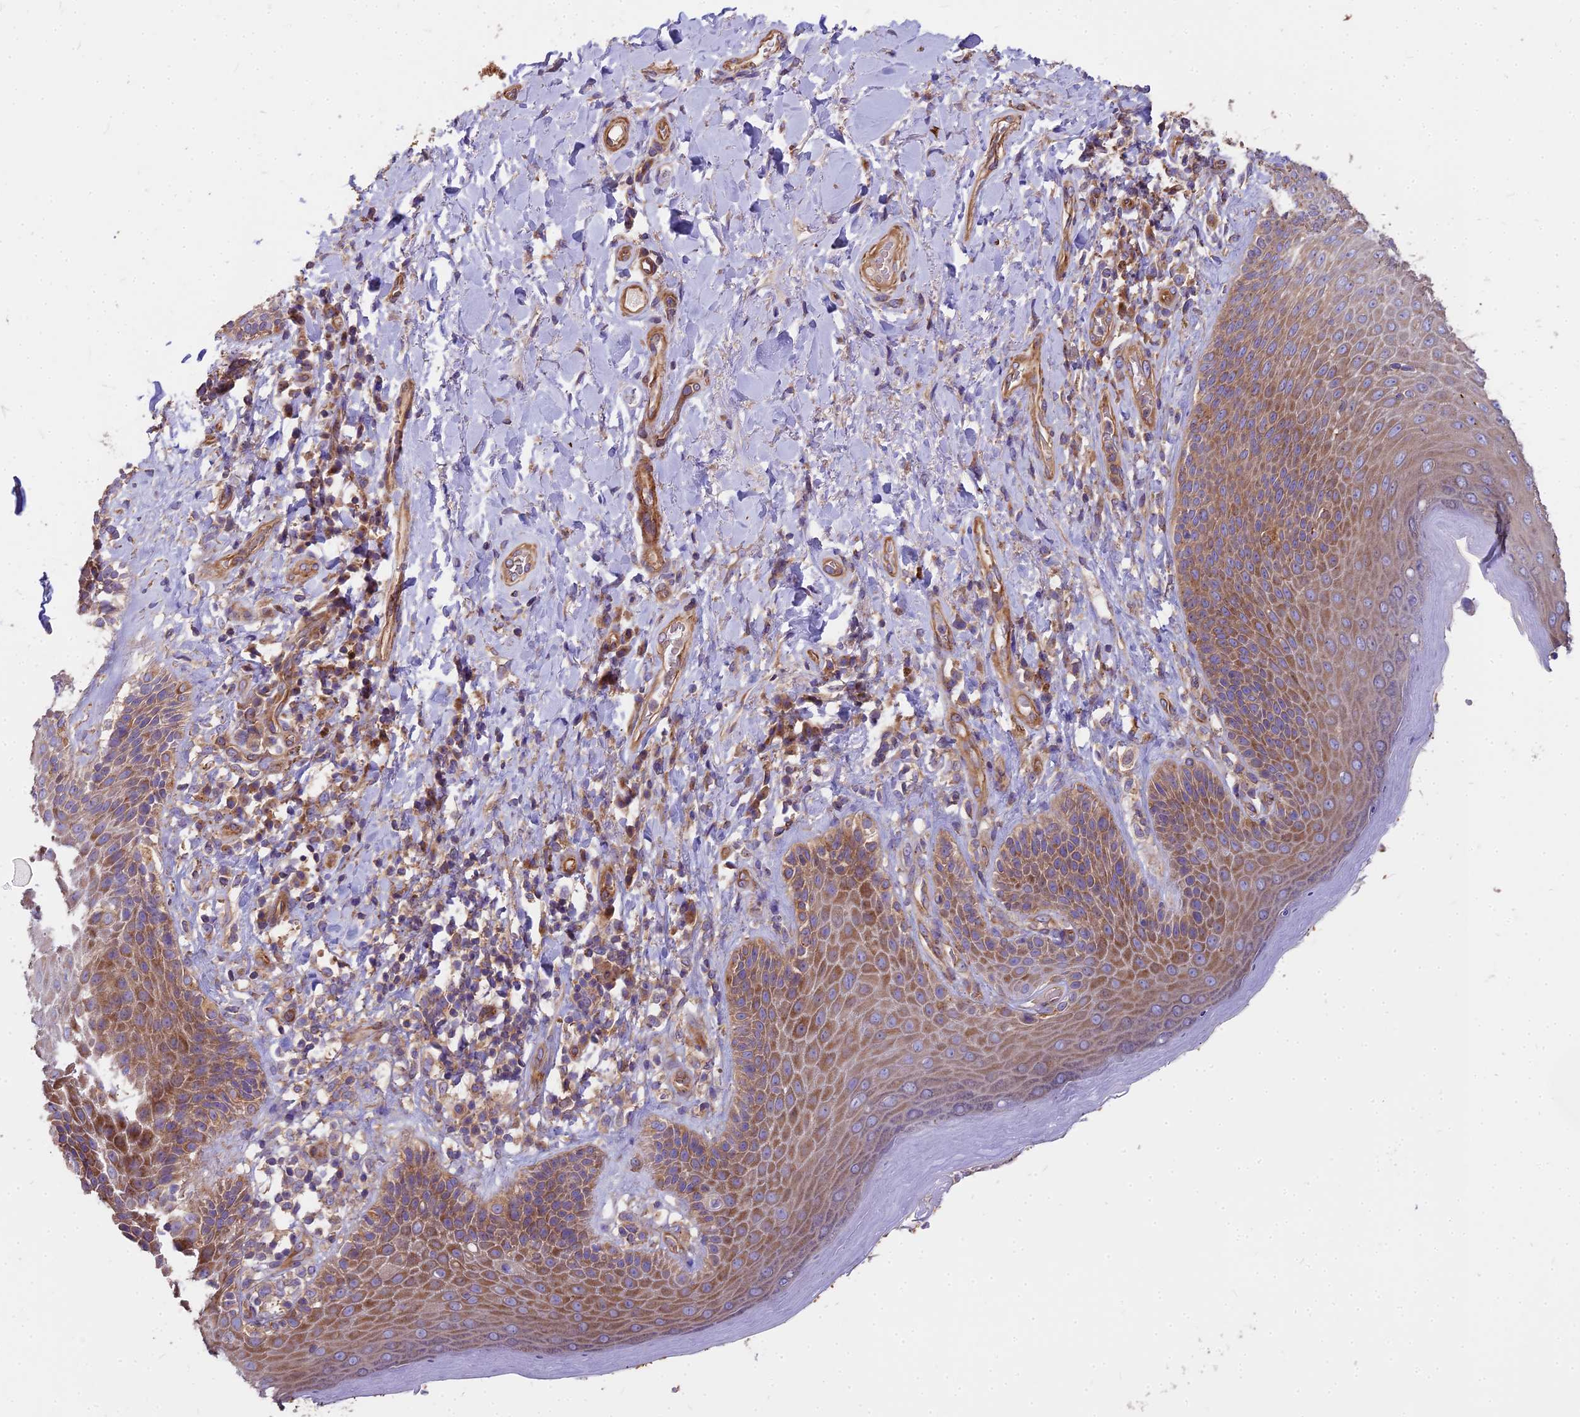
{"staining": {"intensity": "moderate", "quantity": ">75%", "location": "cytoplasmic/membranous"}, "tissue": "skin", "cell_type": "Epidermal cells", "image_type": "normal", "snomed": [{"axis": "morphology", "description": "Normal tissue, NOS"}, {"axis": "topography", "description": "Anal"}], "caption": "The photomicrograph reveals a brown stain indicating the presence of a protein in the cytoplasmic/membranous of epidermal cells in skin. (Stains: DAB (3,3'-diaminobenzidine) in brown, nuclei in blue, Microscopy: brightfield microscopy at high magnification).", "gene": "DCTN3", "patient": {"sex": "female", "age": 89}}